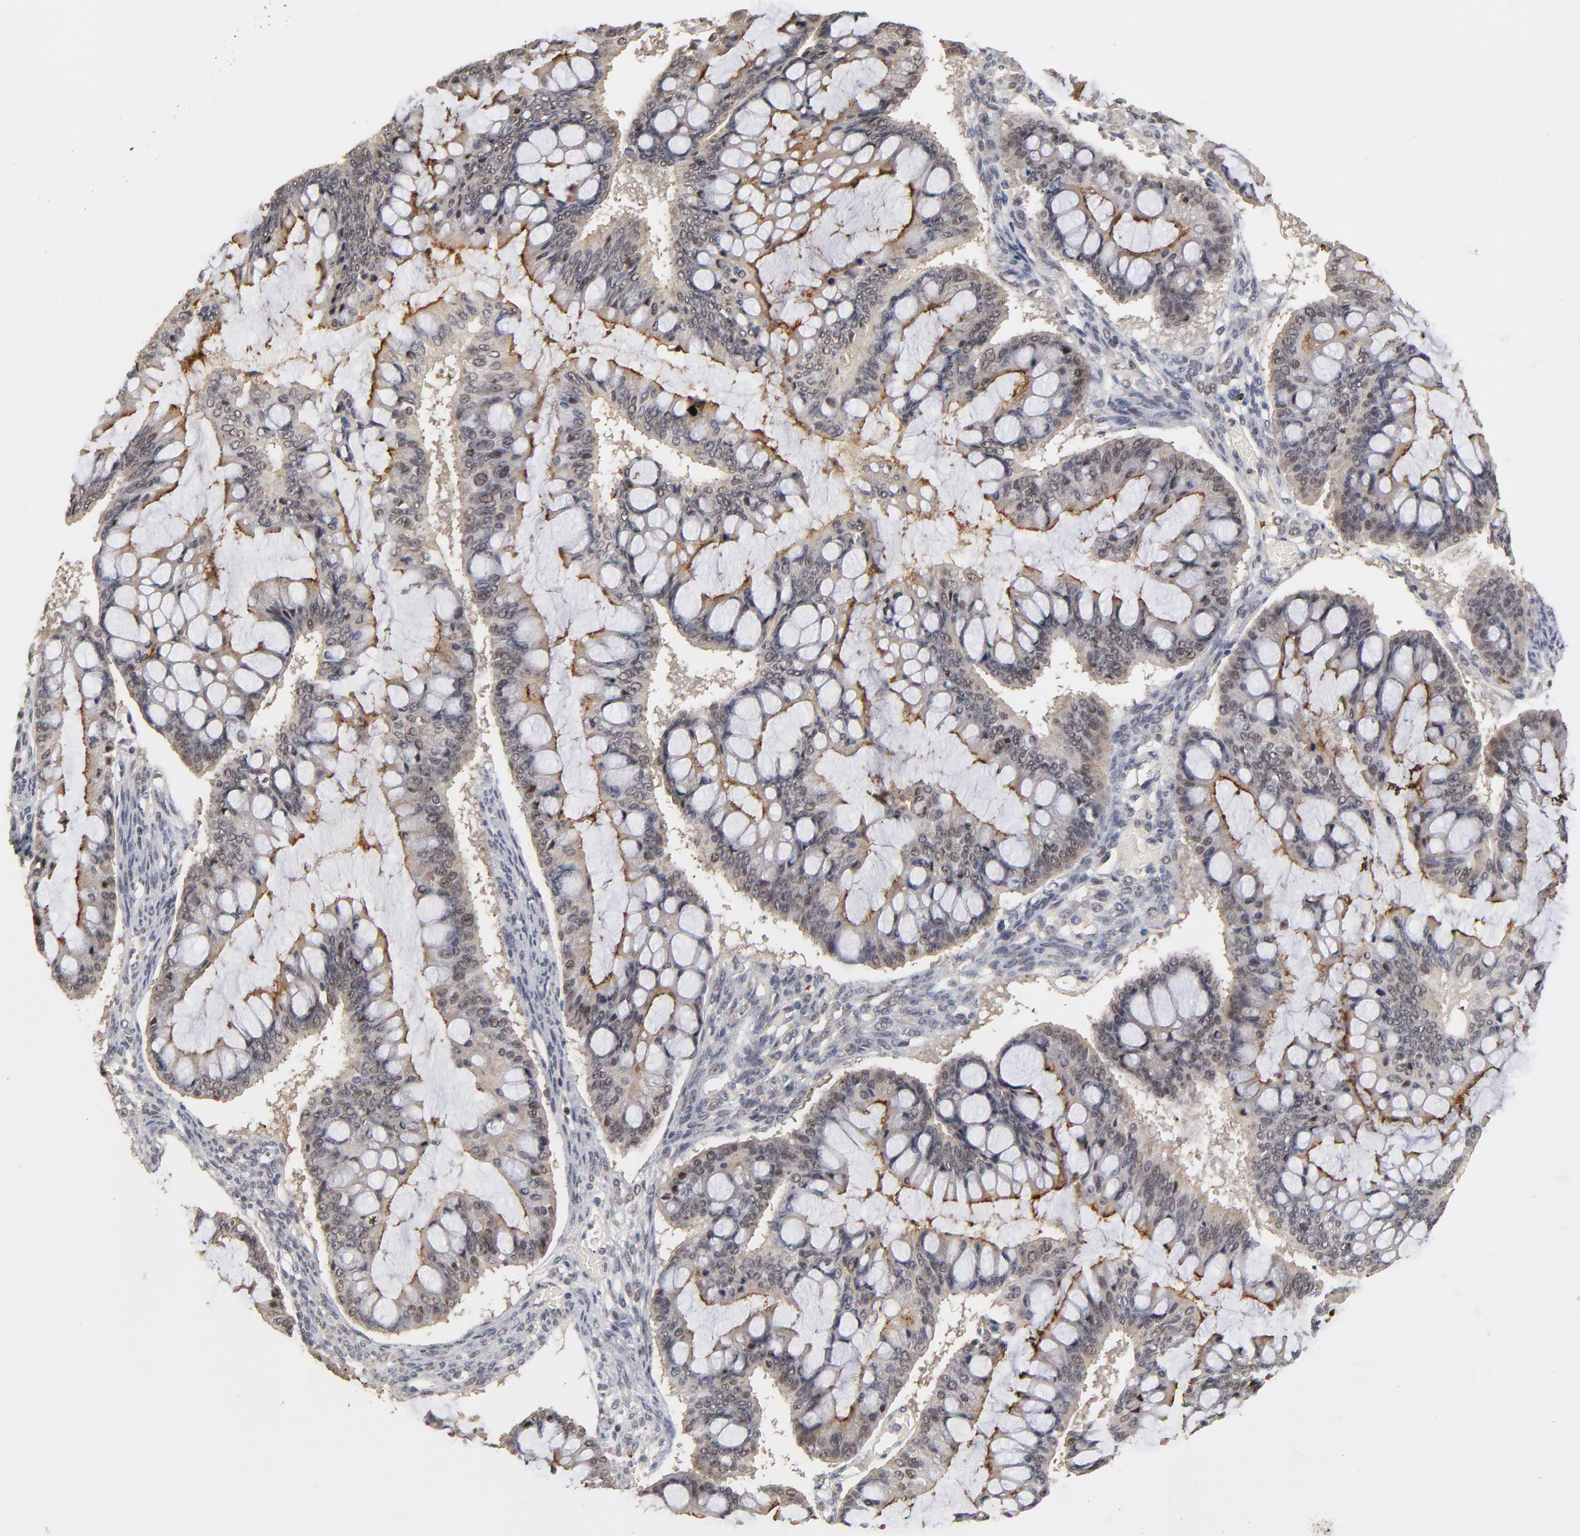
{"staining": {"intensity": "moderate", "quantity": ">75%", "location": "cytoplasmic/membranous"}, "tissue": "ovarian cancer", "cell_type": "Tumor cells", "image_type": "cancer", "snomed": [{"axis": "morphology", "description": "Cystadenocarcinoma, mucinous, NOS"}, {"axis": "topography", "description": "Ovary"}], "caption": "An image of ovarian mucinous cystadenocarcinoma stained for a protein shows moderate cytoplasmic/membranous brown staining in tumor cells.", "gene": "WSB1", "patient": {"sex": "female", "age": 73}}